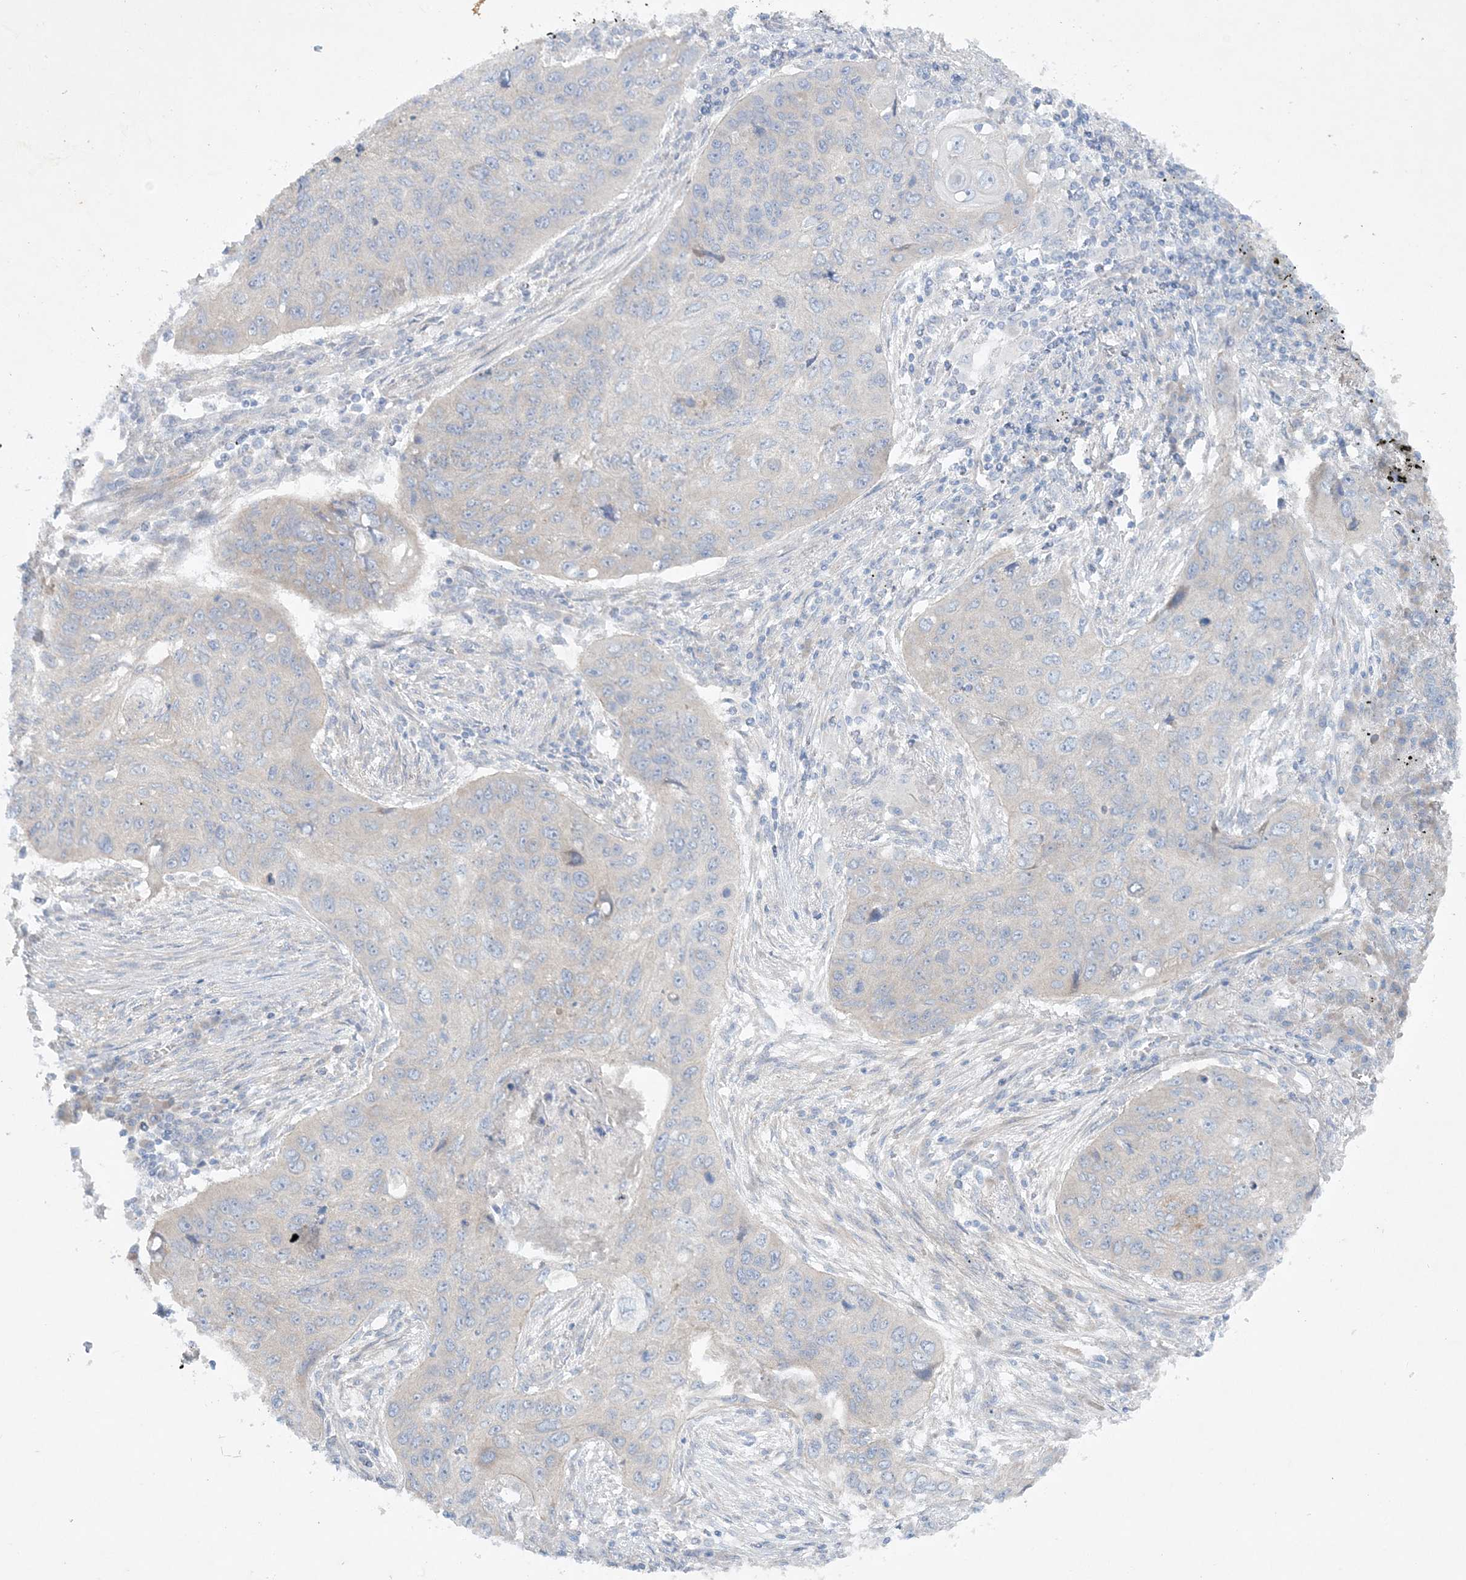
{"staining": {"intensity": "negative", "quantity": "none", "location": "none"}, "tissue": "lung cancer", "cell_type": "Tumor cells", "image_type": "cancer", "snomed": [{"axis": "morphology", "description": "Squamous cell carcinoma, NOS"}, {"axis": "topography", "description": "Lung"}], "caption": "The histopathology image exhibits no significant positivity in tumor cells of squamous cell carcinoma (lung). Nuclei are stained in blue.", "gene": "FARSB", "patient": {"sex": "female", "age": 63}}